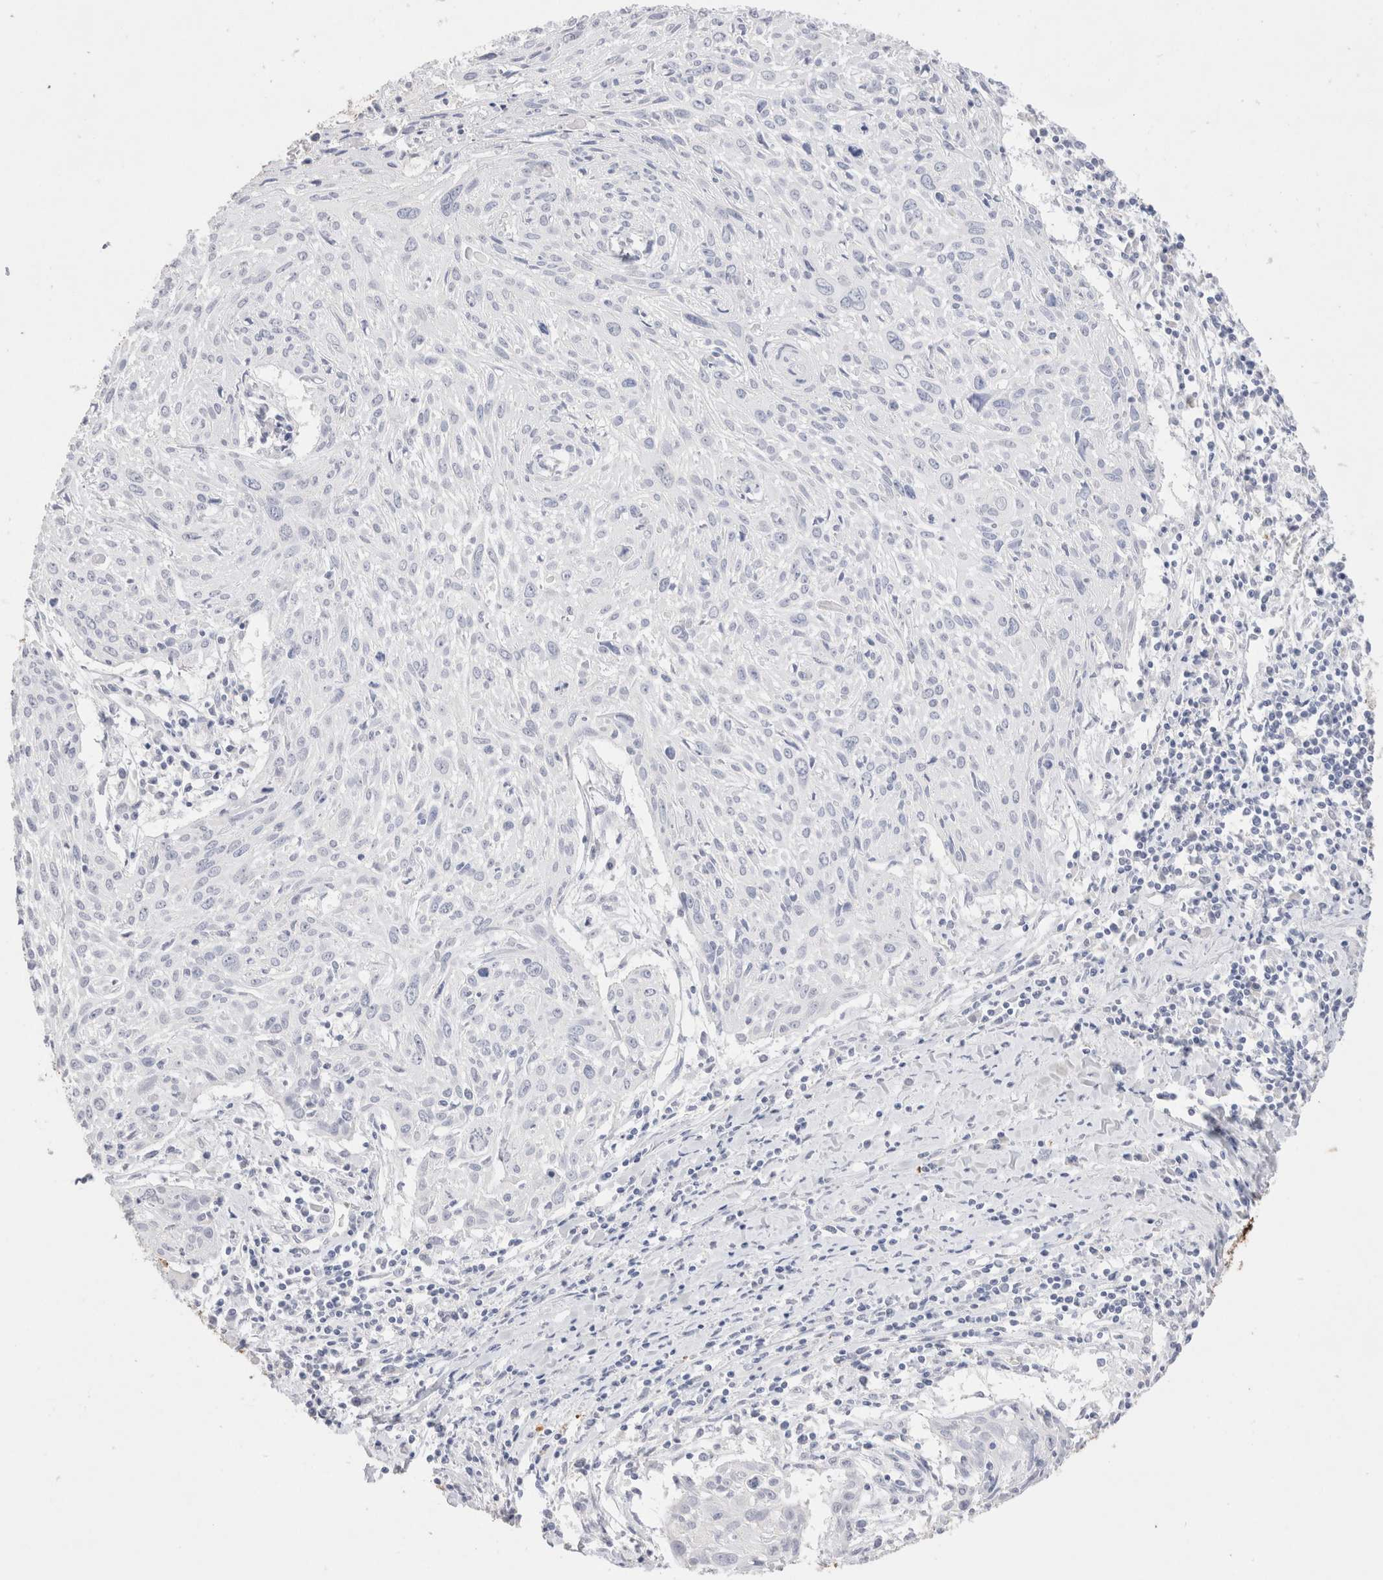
{"staining": {"intensity": "negative", "quantity": "none", "location": "none"}, "tissue": "cervical cancer", "cell_type": "Tumor cells", "image_type": "cancer", "snomed": [{"axis": "morphology", "description": "Squamous cell carcinoma, NOS"}, {"axis": "topography", "description": "Cervix"}], "caption": "Tumor cells are negative for protein expression in human squamous cell carcinoma (cervical). Brightfield microscopy of IHC stained with DAB (brown) and hematoxylin (blue), captured at high magnification.", "gene": "EPCAM", "patient": {"sex": "female", "age": 51}}